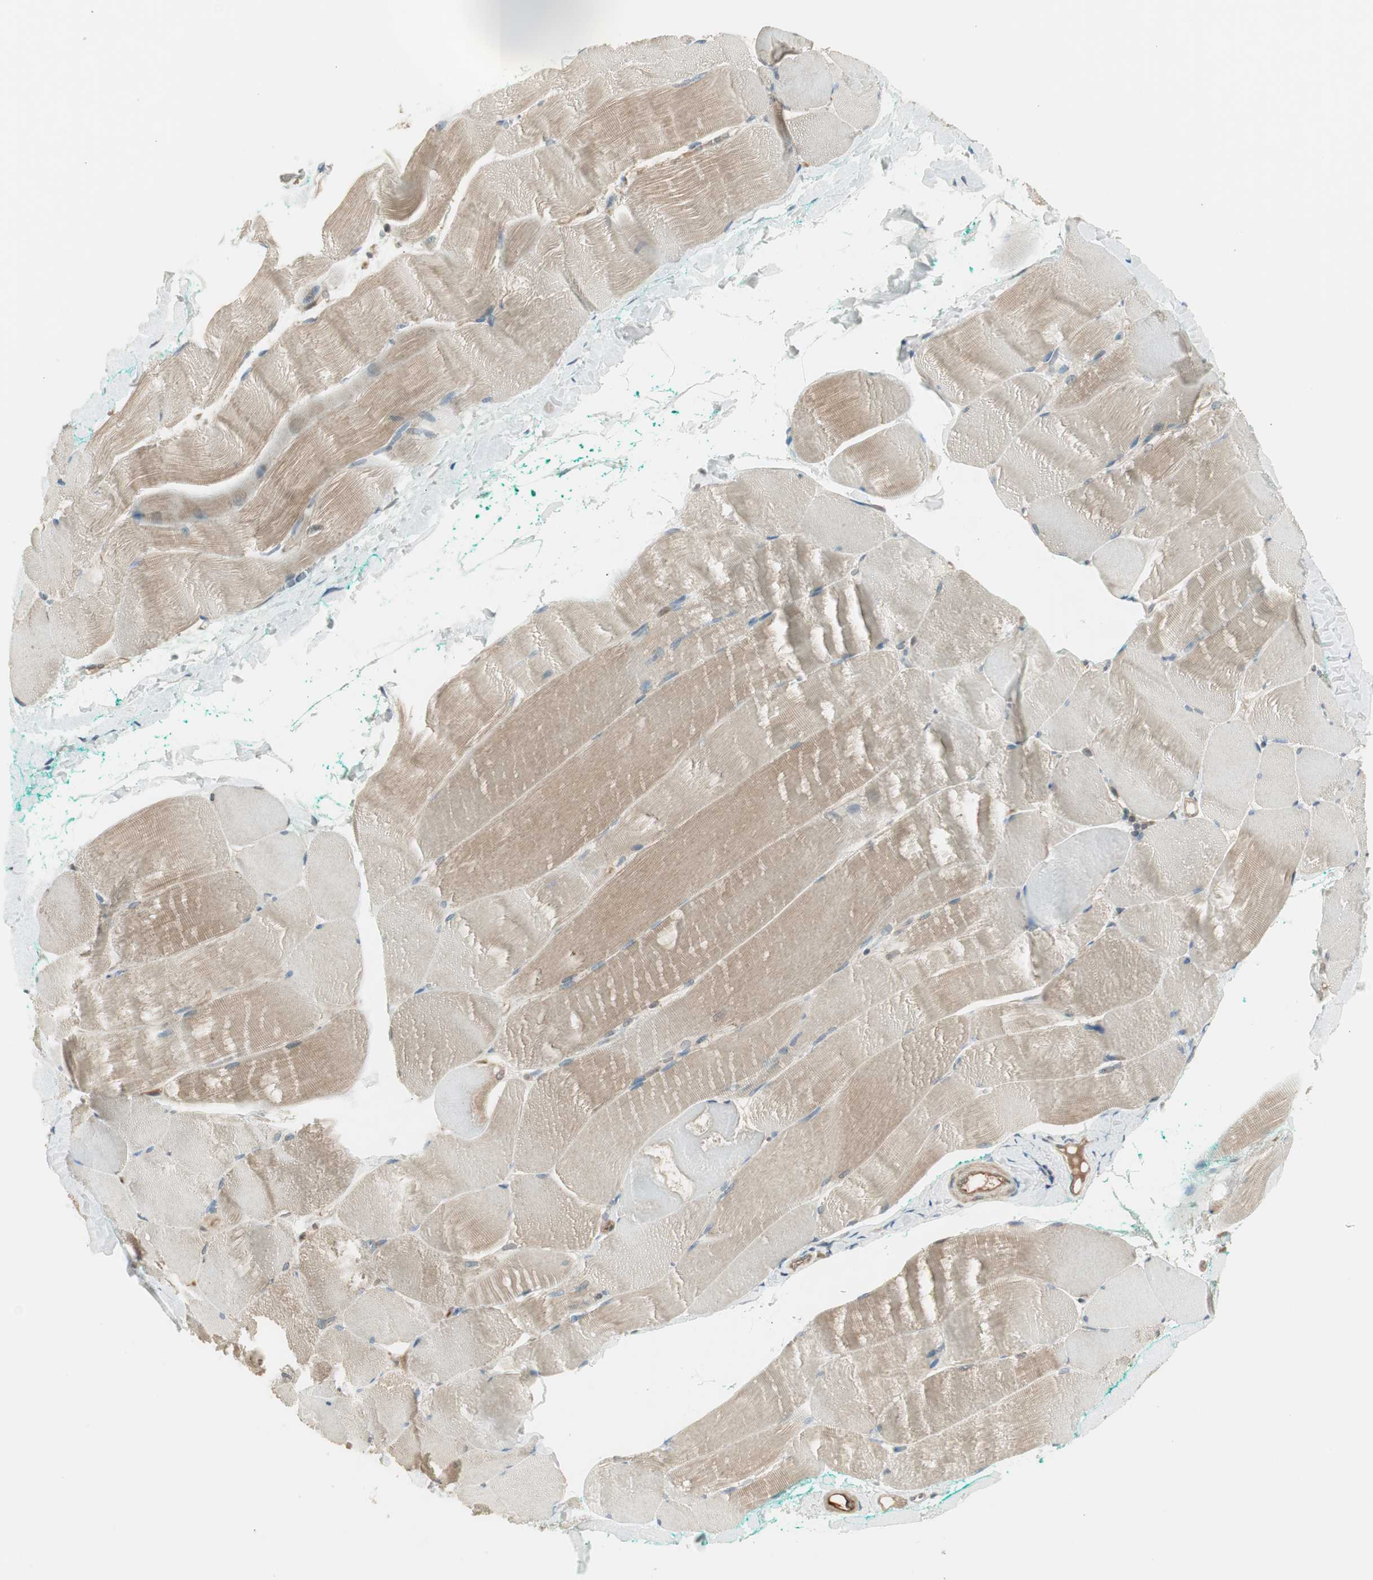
{"staining": {"intensity": "weak", "quantity": "25%-75%", "location": "cytoplasmic/membranous"}, "tissue": "skeletal muscle", "cell_type": "Myocytes", "image_type": "normal", "snomed": [{"axis": "morphology", "description": "Normal tissue, NOS"}, {"axis": "morphology", "description": "Squamous cell carcinoma, NOS"}, {"axis": "topography", "description": "Skeletal muscle"}], "caption": "Protein staining of unremarkable skeletal muscle reveals weak cytoplasmic/membranous expression in about 25%-75% of myocytes.", "gene": "PFDN5", "patient": {"sex": "male", "age": 51}}